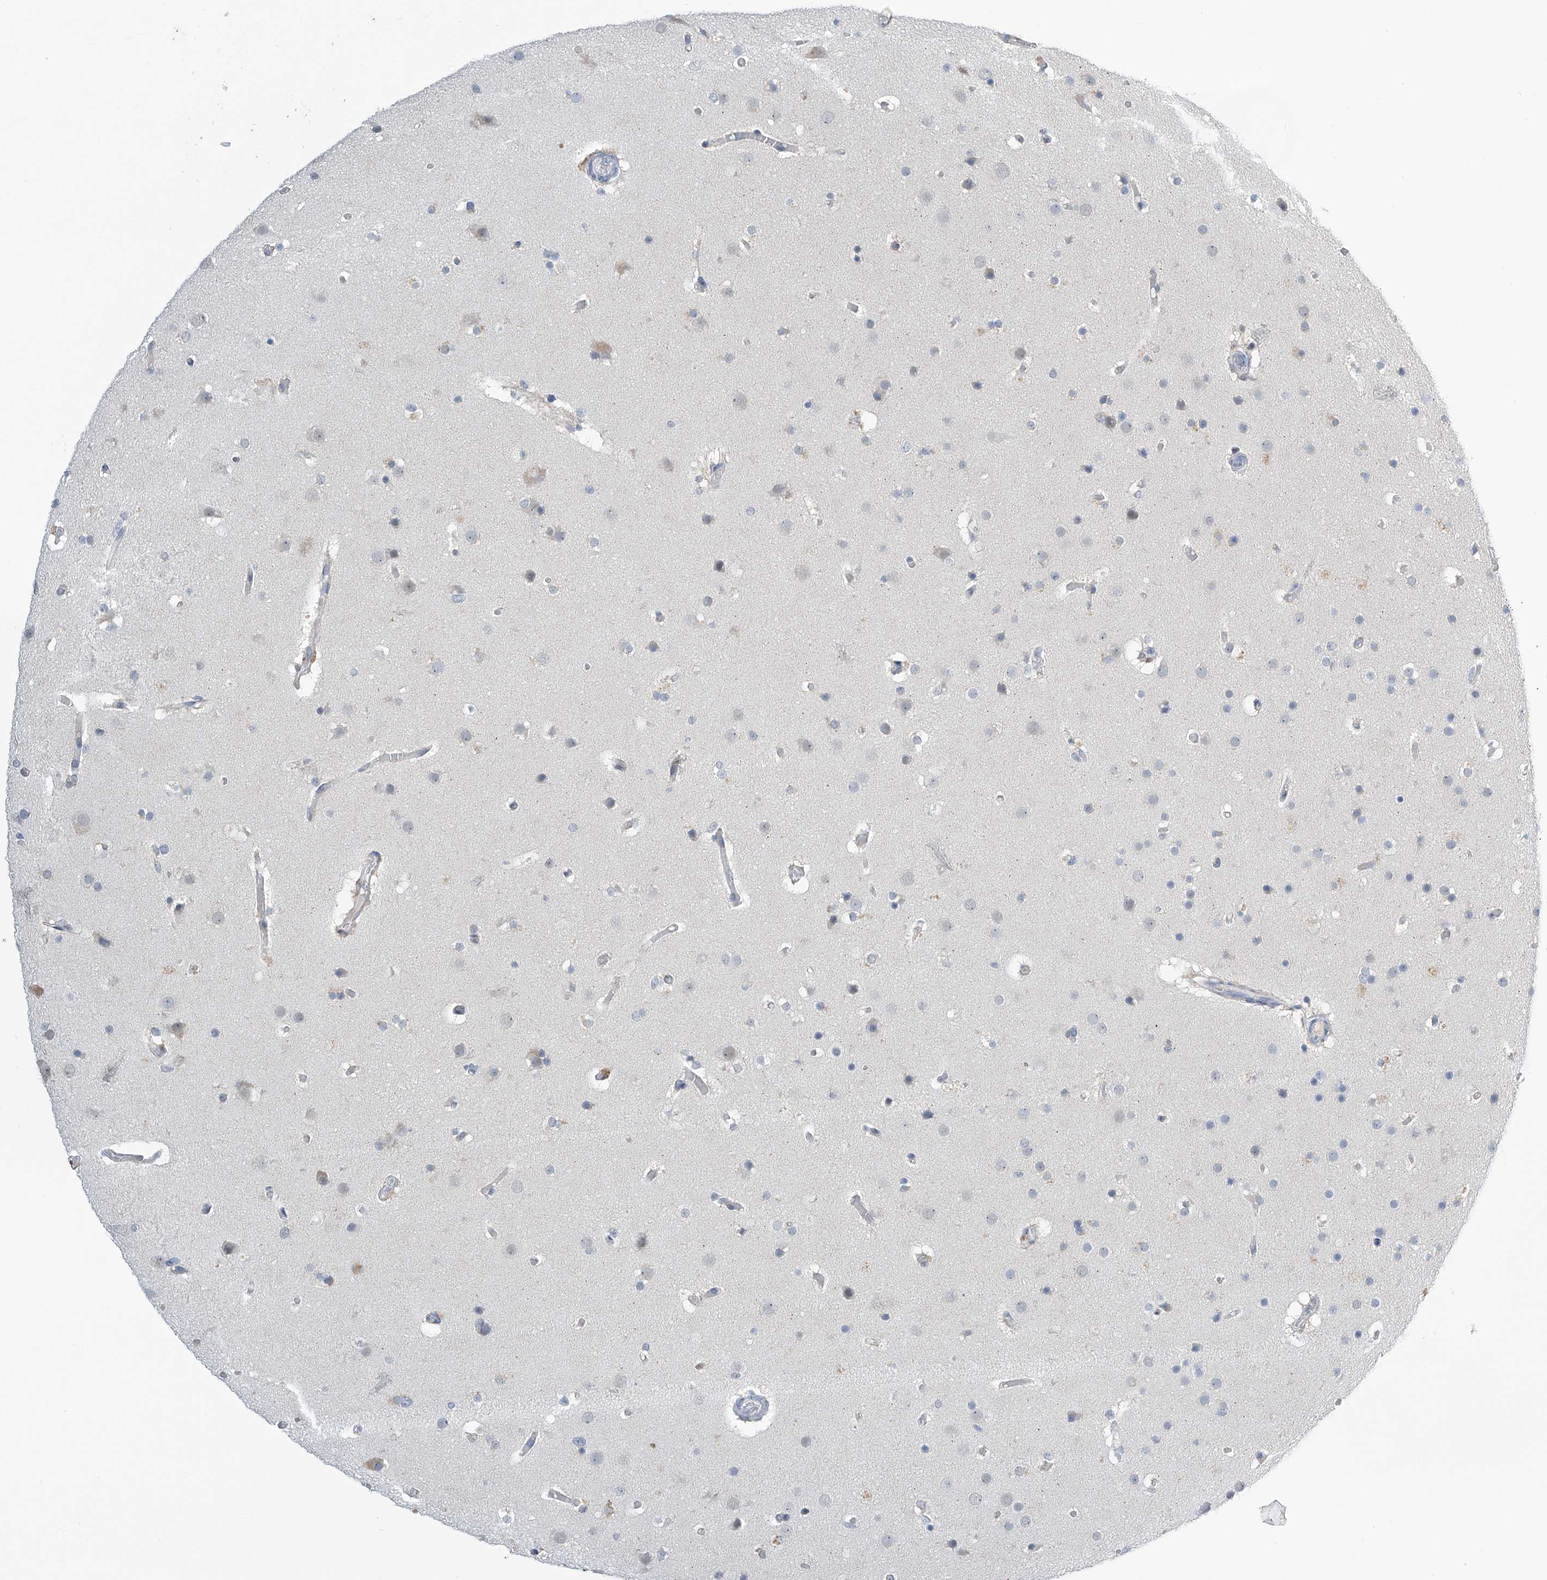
{"staining": {"intensity": "negative", "quantity": "none", "location": "none"}, "tissue": "glioma", "cell_type": "Tumor cells", "image_type": "cancer", "snomed": [{"axis": "morphology", "description": "Glioma, malignant, High grade"}, {"axis": "topography", "description": "Cerebral cortex"}], "caption": "High power microscopy histopathology image of an immunohistochemistry micrograph of glioma, revealing no significant staining in tumor cells.", "gene": "APLF", "patient": {"sex": "female", "age": 36}}